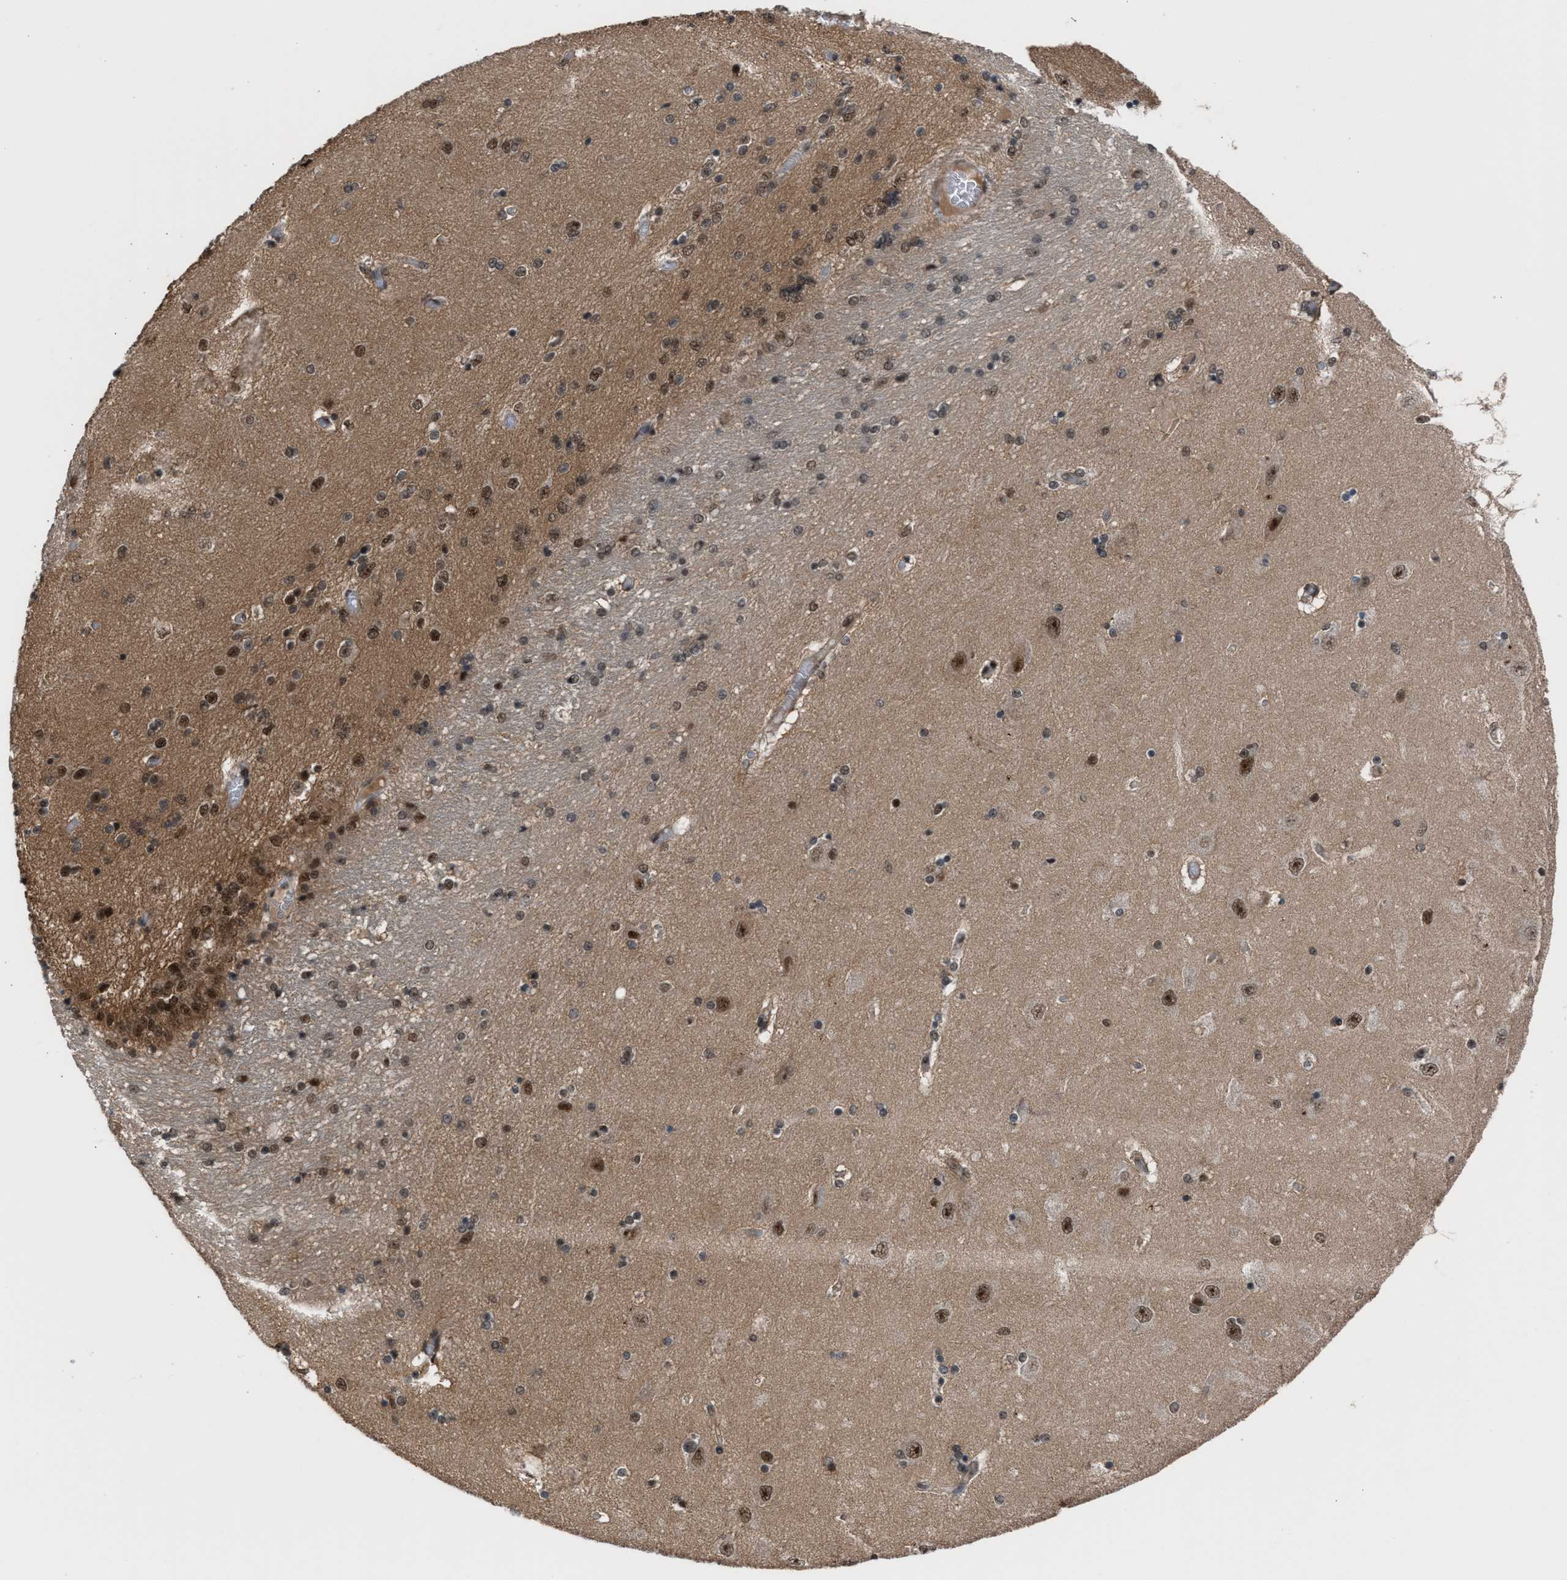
{"staining": {"intensity": "strong", "quantity": "<25%", "location": "nuclear"}, "tissue": "hippocampus", "cell_type": "Glial cells", "image_type": "normal", "snomed": [{"axis": "morphology", "description": "Normal tissue, NOS"}, {"axis": "topography", "description": "Hippocampus"}], "caption": "Immunohistochemical staining of unremarkable human hippocampus shows strong nuclear protein expression in about <25% of glial cells.", "gene": "PRPF4", "patient": {"sex": "female", "age": 54}}